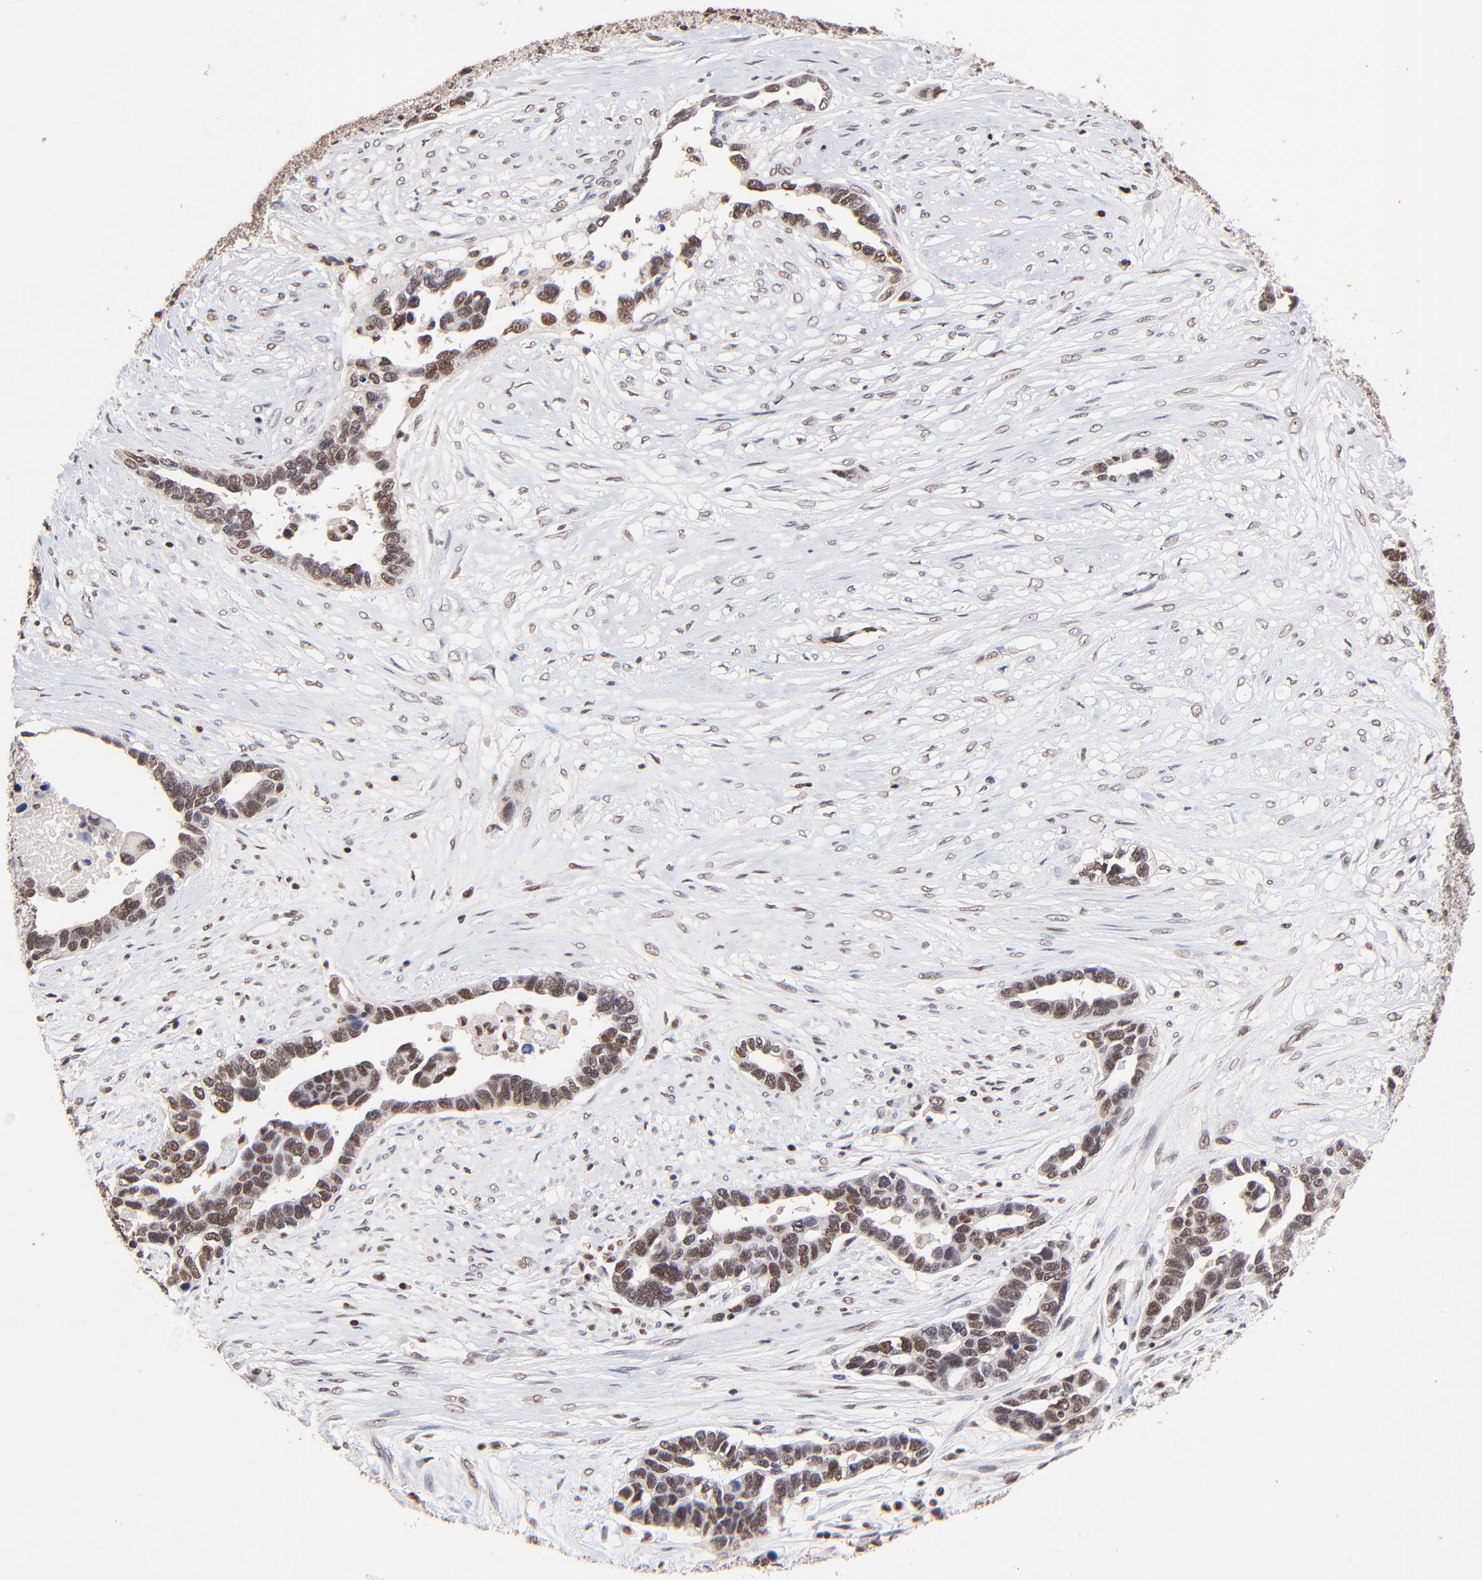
{"staining": {"intensity": "moderate", "quantity": ">75%", "location": "nuclear"}, "tissue": "ovarian cancer", "cell_type": "Tumor cells", "image_type": "cancer", "snomed": [{"axis": "morphology", "description": "Cystadenocarcinoma, serous, NOS"}, {"axis": "topography", "description": "Ovary"}], "caption": "Human ovarian serous cystadenocarcinoma stained with a protein marker demonstrates moderate staining in tumor cells.", "gene": "DSN1", "patient": {"sex": "female", "age": 54}}